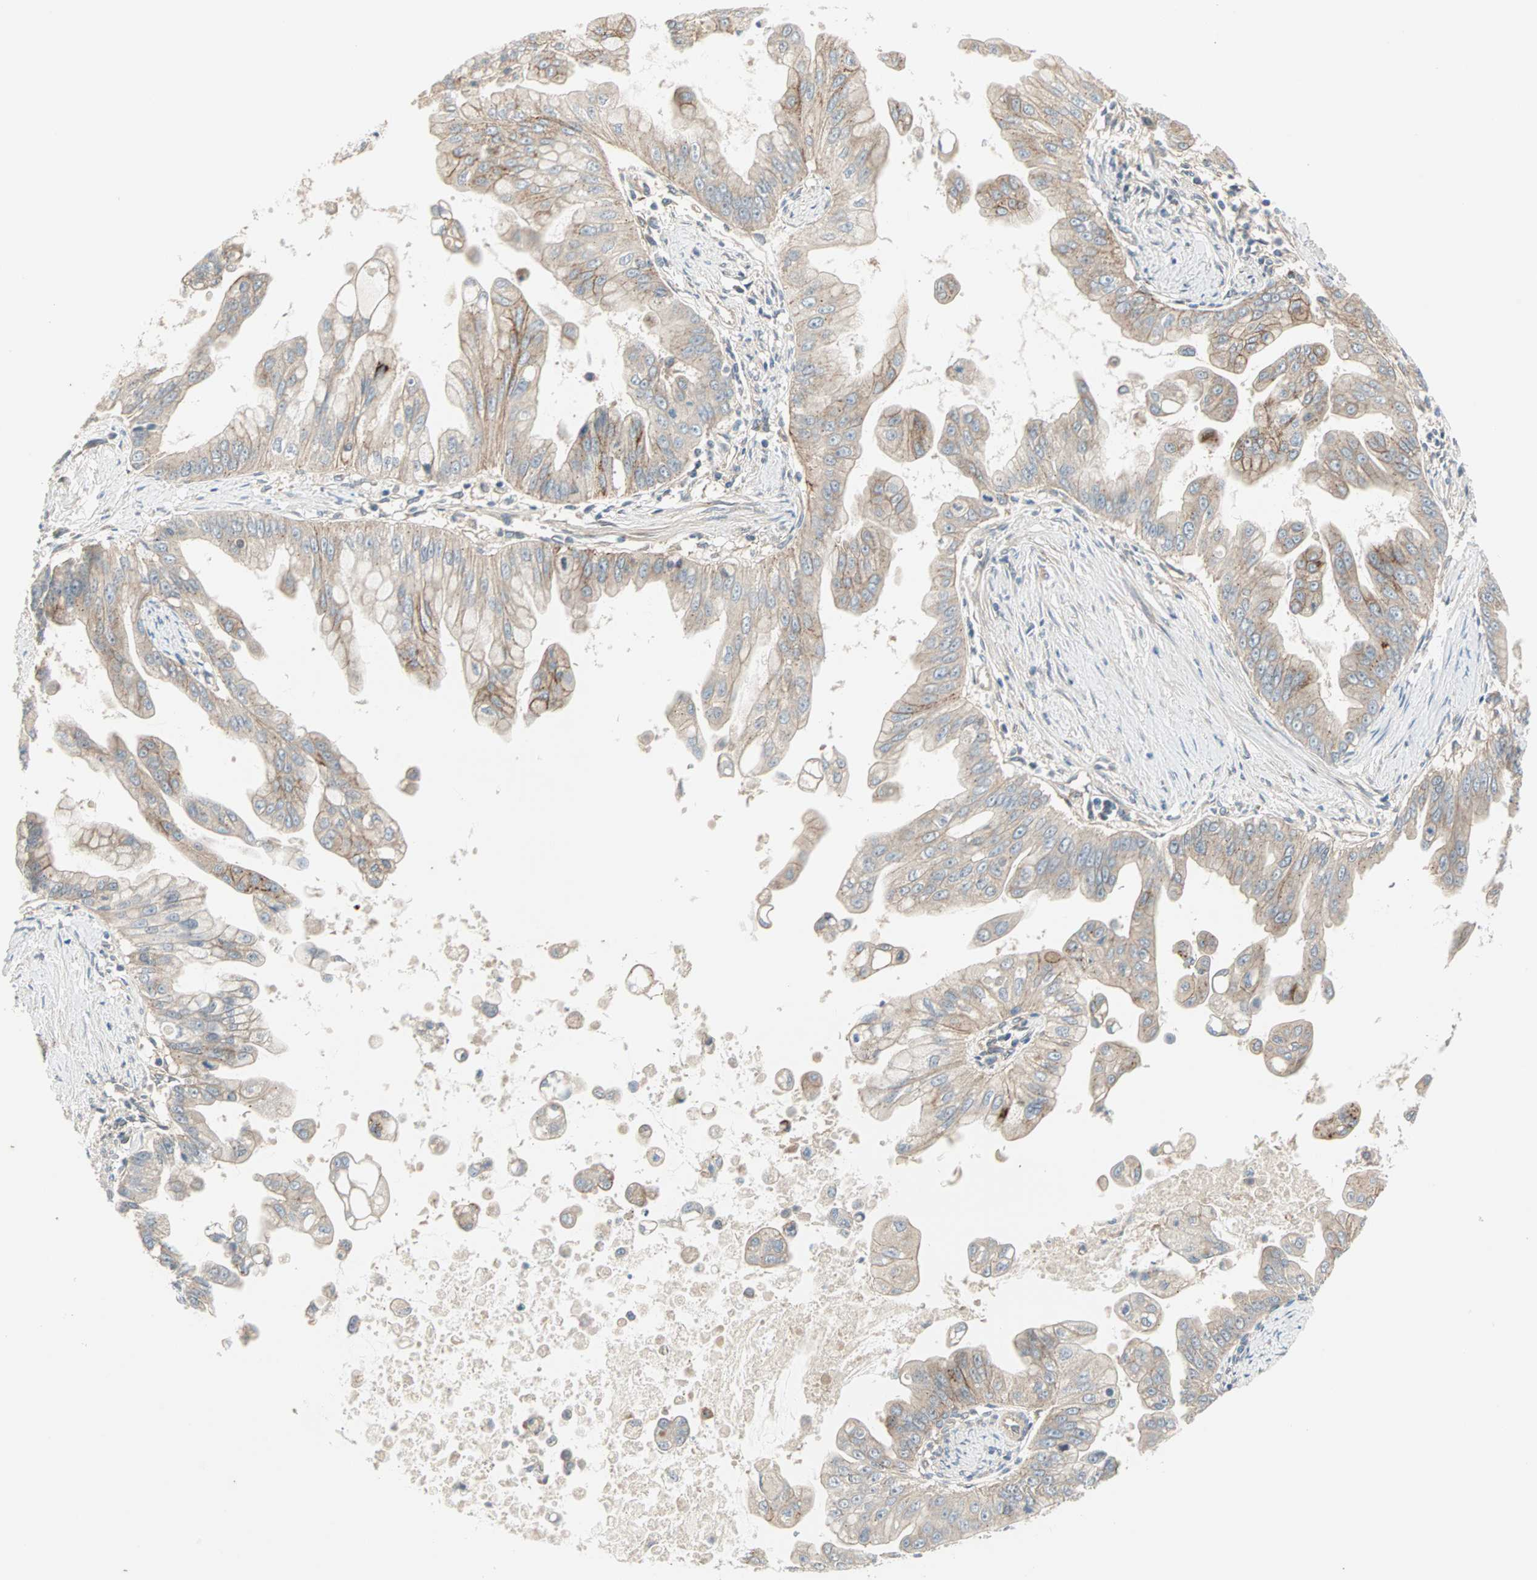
{"staining": {"intensity": "weak", "quantity": "25%-75%", "location": "cytoplasmic/membranous"}, "tissue": "pancreatic cancer", "cell_type": "Tumor cells", "image_type": "cancer", "snomed": [{"axis": "morphology", "description": "Adenocarcinoma, NOS"}, {"axis": "topography", "description": "Pancreas"}], "caption": "Immunohistochemical staining of human pancreatic cancer reveals weak cytoplasmic/membranous protein positivity in about 25%-75% of tumor cells.", "gene": "PDE8A", "patient": {"sex": "female", "age": 75}}